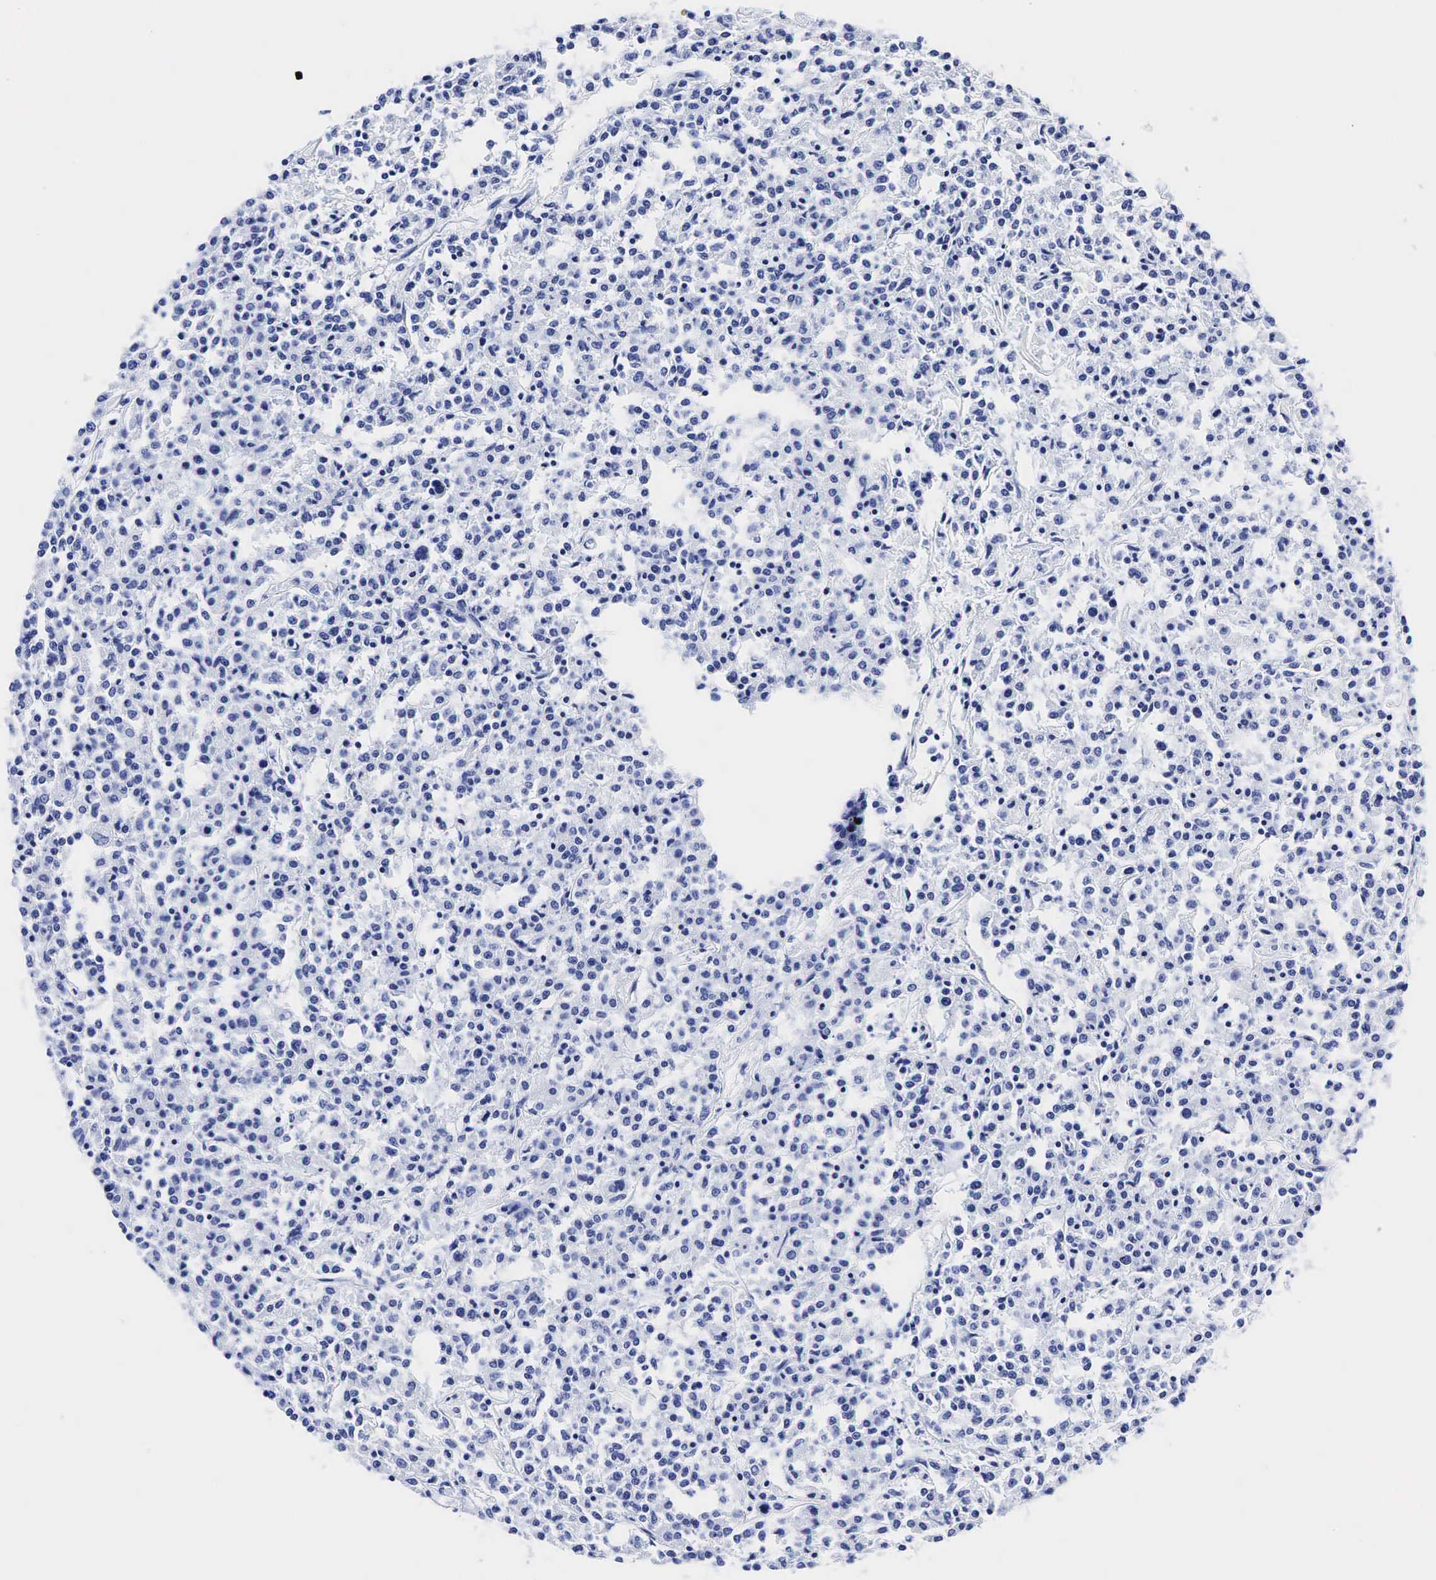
{"staining": {"intensity": "negative", "quantity": "none", "location": "none"}, "tissue": "lymphoma", "cell_type": "Tumor cells", "image_type": "cancer", "snomed": [{"axis": "morphology", "description": "Malignant lymphoma, non-Hodgkin's type, Low grade"}, {"axis": "topography", "description": "Small intestine"}], "caption": "A high-resolution micrograph shows immunohistochemistry (IHC) staining of low-grade malignant lymphoma, non-Hodgkin's type, which displays no significant positivity in tumor cells. Brightfield microscopy of immunohistochemistry (IHC) stained with DAB (brown) and hematoxylin (blue), captured at high magnification.", "gene": "TG", "patient": {"sex": "female", "age": 59}}